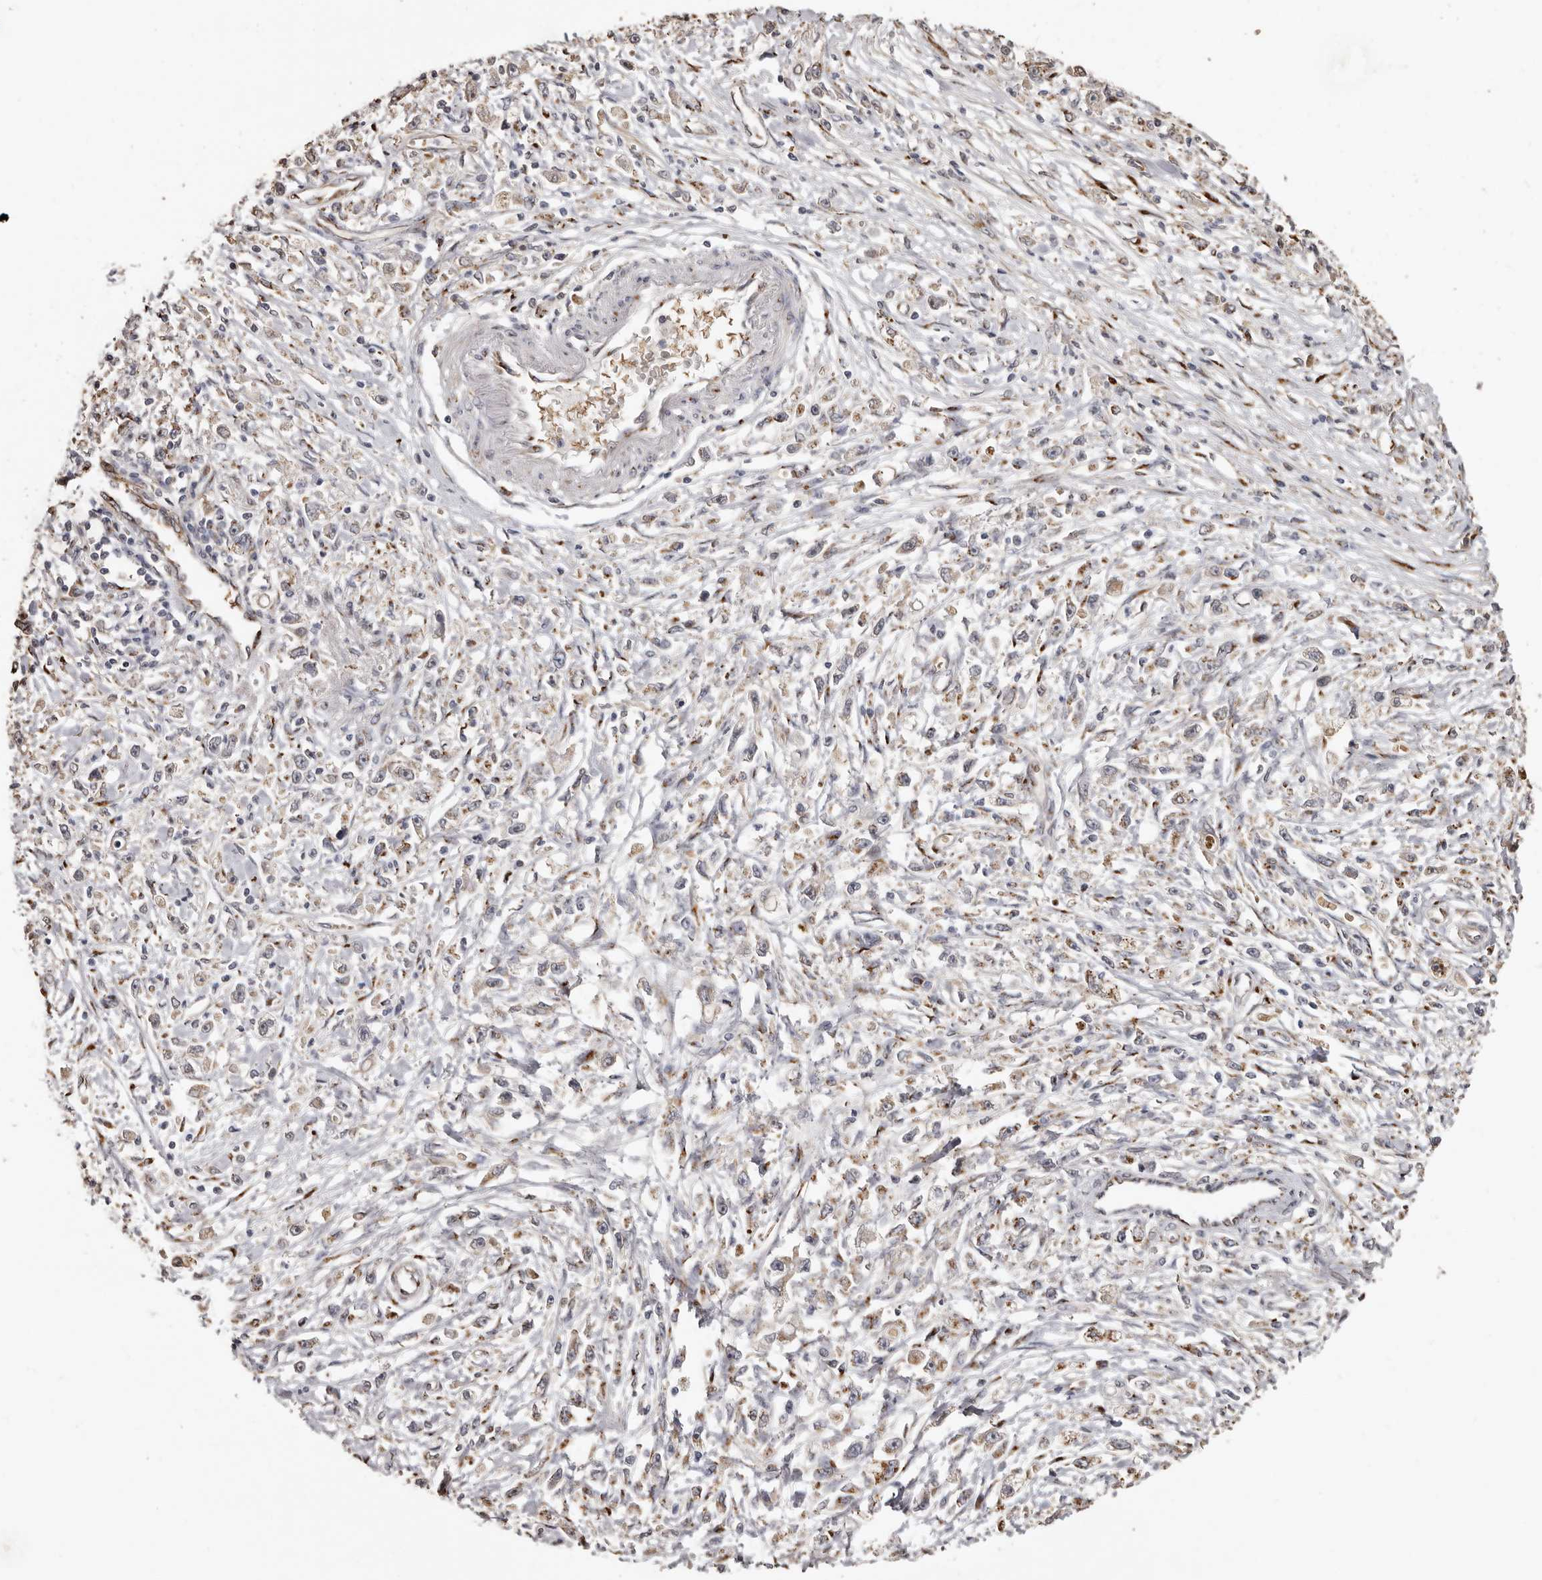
{"staining": {"intensity": "weak", "quantity": "<25%", "location": "cytoplasmic/membranous"}, "tissue": "stomach cancer", "cell_type": "Tumor cells", "image_type": "cancer", "snomed": [{"axis": "morphology", "description": "Adenocarcinoma, NOS"}, {"axis": "topography", "description": "Stomach"}], "caption": "This histopathology image is of stomach cancer (adenocarcinoma) stained with immunohistochemistry to label a protein in brown with the nuclei are counter-stained blue. There is no expression in tumor cells.", "gene": "ENTREP1", "patient": {"sex": "female", "age": 59}}